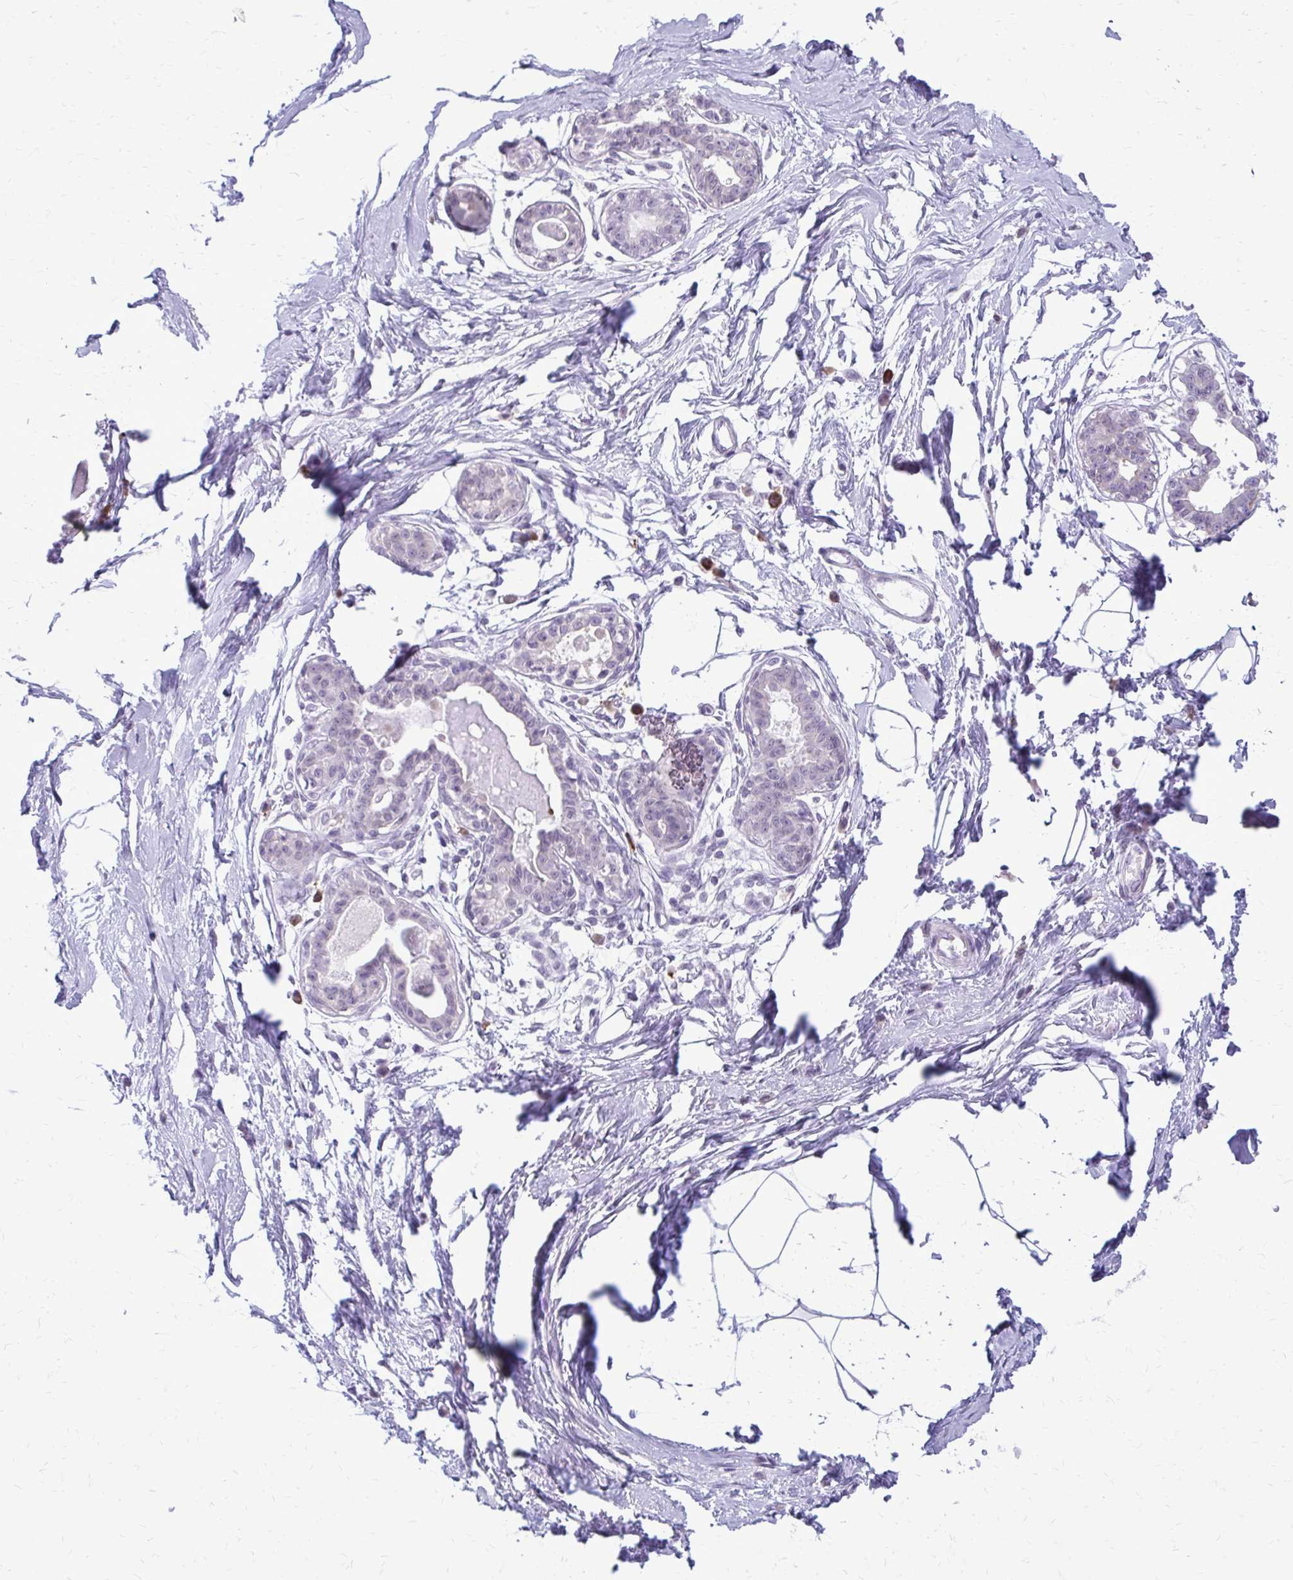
{"staining": {"intensity": "negative", "quantity": "none", "location": "none"}, "tissue": "breast", "cell_type": "Adipocytes", "image_type": "normal", "snomed": [{"axis": "morphology", "description": "Normal tissue, NOS"}, {"axis": "topography", "description": "Breast"}], "caption": "Breast stained for a protein using IHC demonstrates no staining adipocytes.", "gene": "PROSER1", "patient": {"sex": "female", "age": 45}}